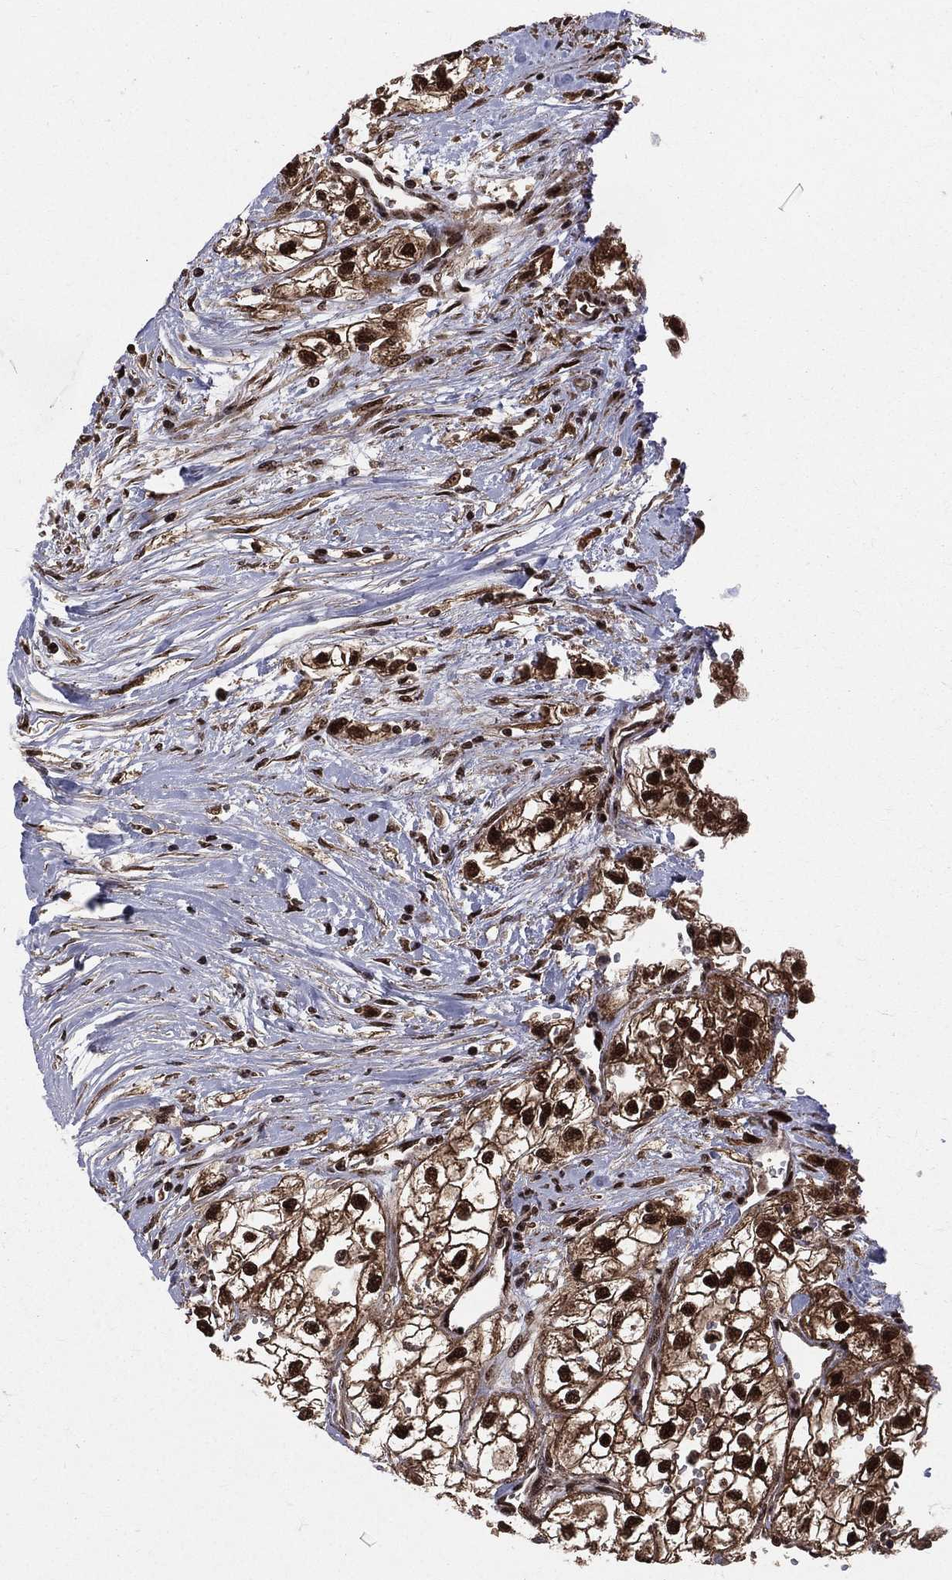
{"staining": {"intensity": "strong", "quantity": ">75%", "location": "cytoplasmic/membranous,nuclear"}, "tissue": "renal cancer", "cell_type": "Tumor cells", "image_type": "cancer", "snomed": [{"axis": "morphology", "description": "Adenocarcinoma, NOS"}, {"axis": "topography", "description": "Kidney"}], "caption": "Human renal adenocarcinoma stained with a brown dye shows strong cytoplasmic/membranous and nuclear positive positivity in about >75% of tumor cells.", "gene": "COPS4", "patient": {"sex": "male", "age": 59}}